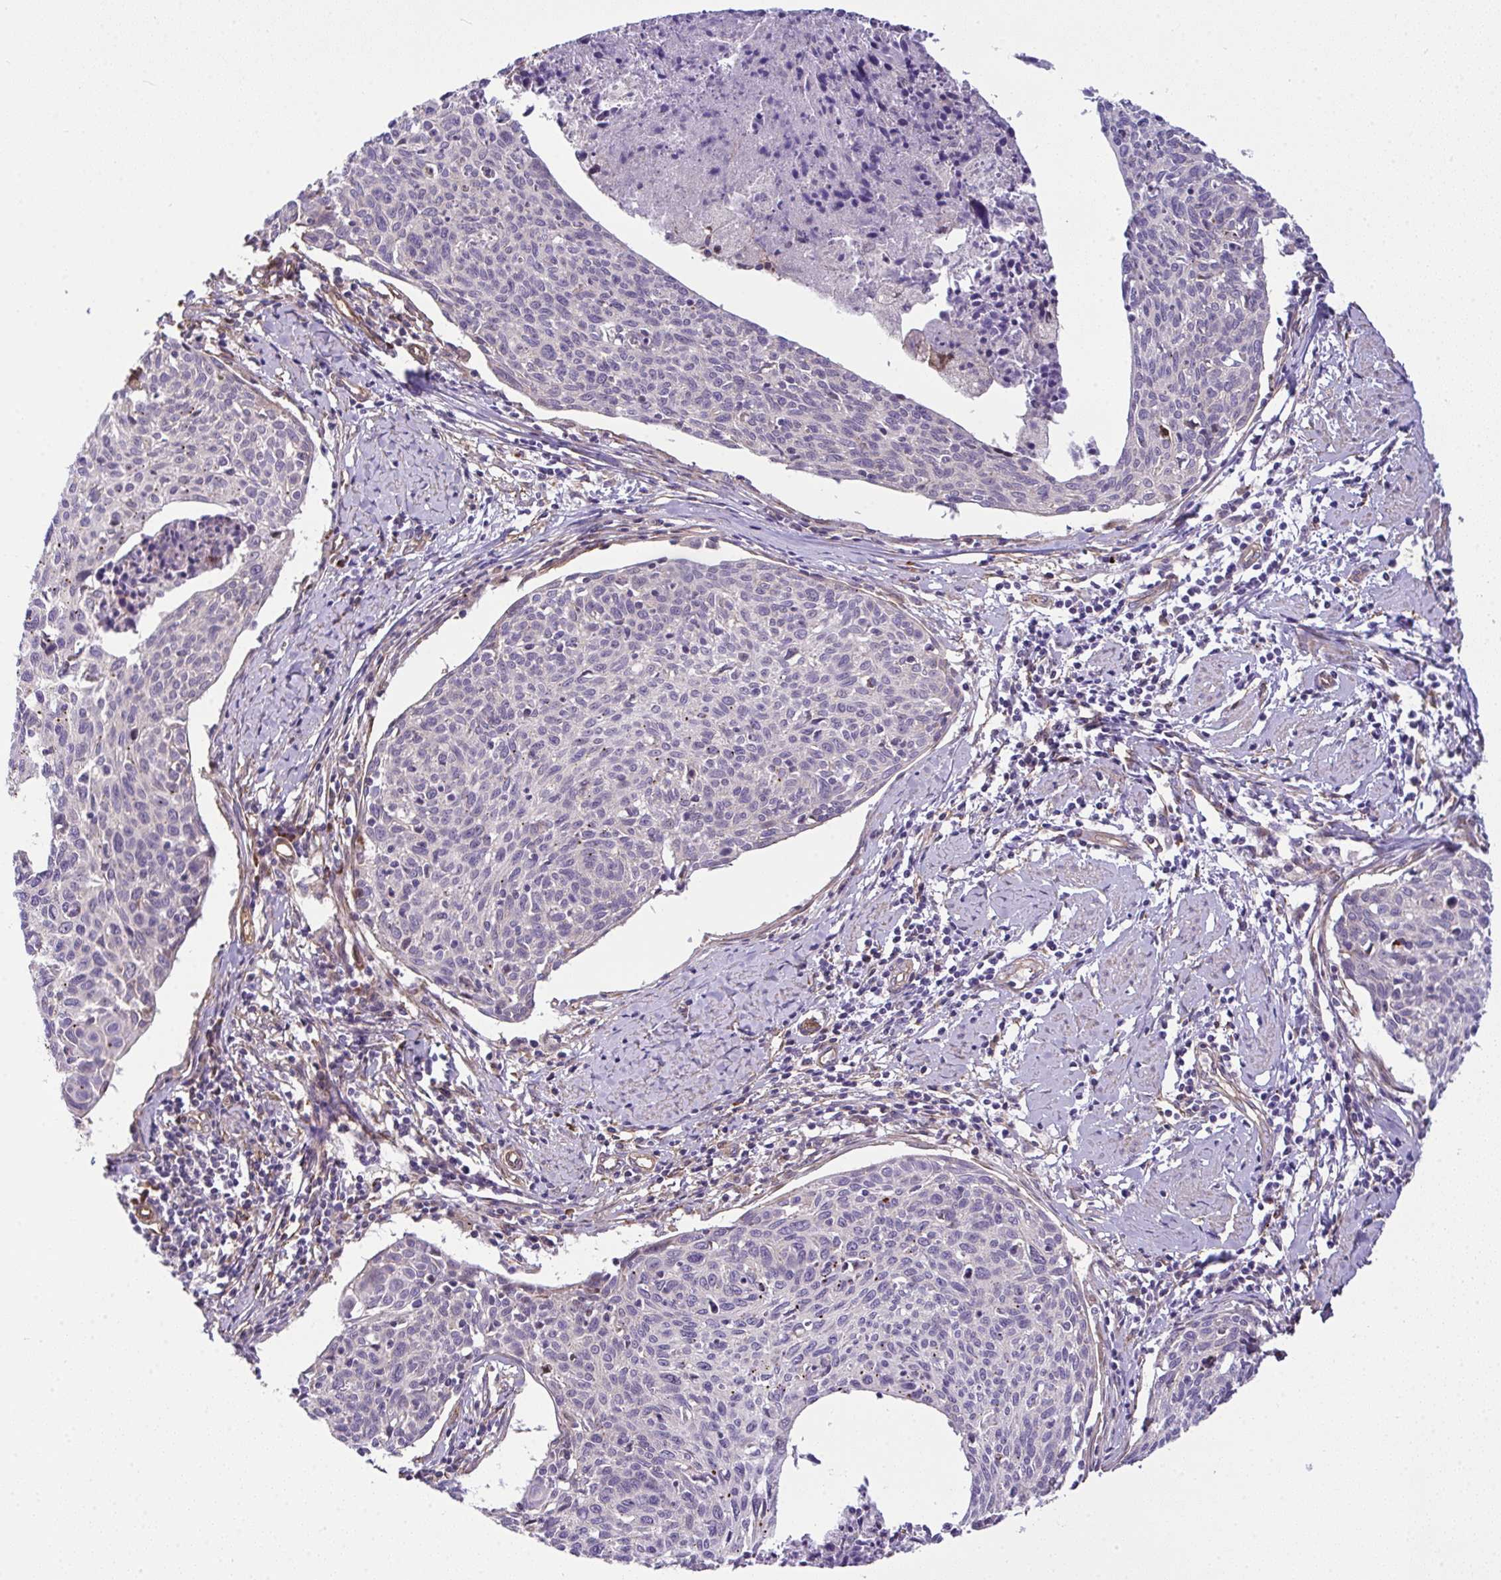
{"staining": {"intensity": "negative", "quantity": "none", "location": "none"}, "tissue": "cervical cancer", "cell_type": "Tumor cells", "image_type": "cancer", "snomed": [{"axis": "morphology", "description": "Squamous cell carcinoma, NOS"}, {"axis": "topography", "description": "Cervix"}], "caption": "DAB immunohistochemical staining of cervical cancer (squamous cell carcinoma) reveals no significant positivity in tumor cells.", "gene": "RSKR", "patient": {"sex": "female", "age": 49}}